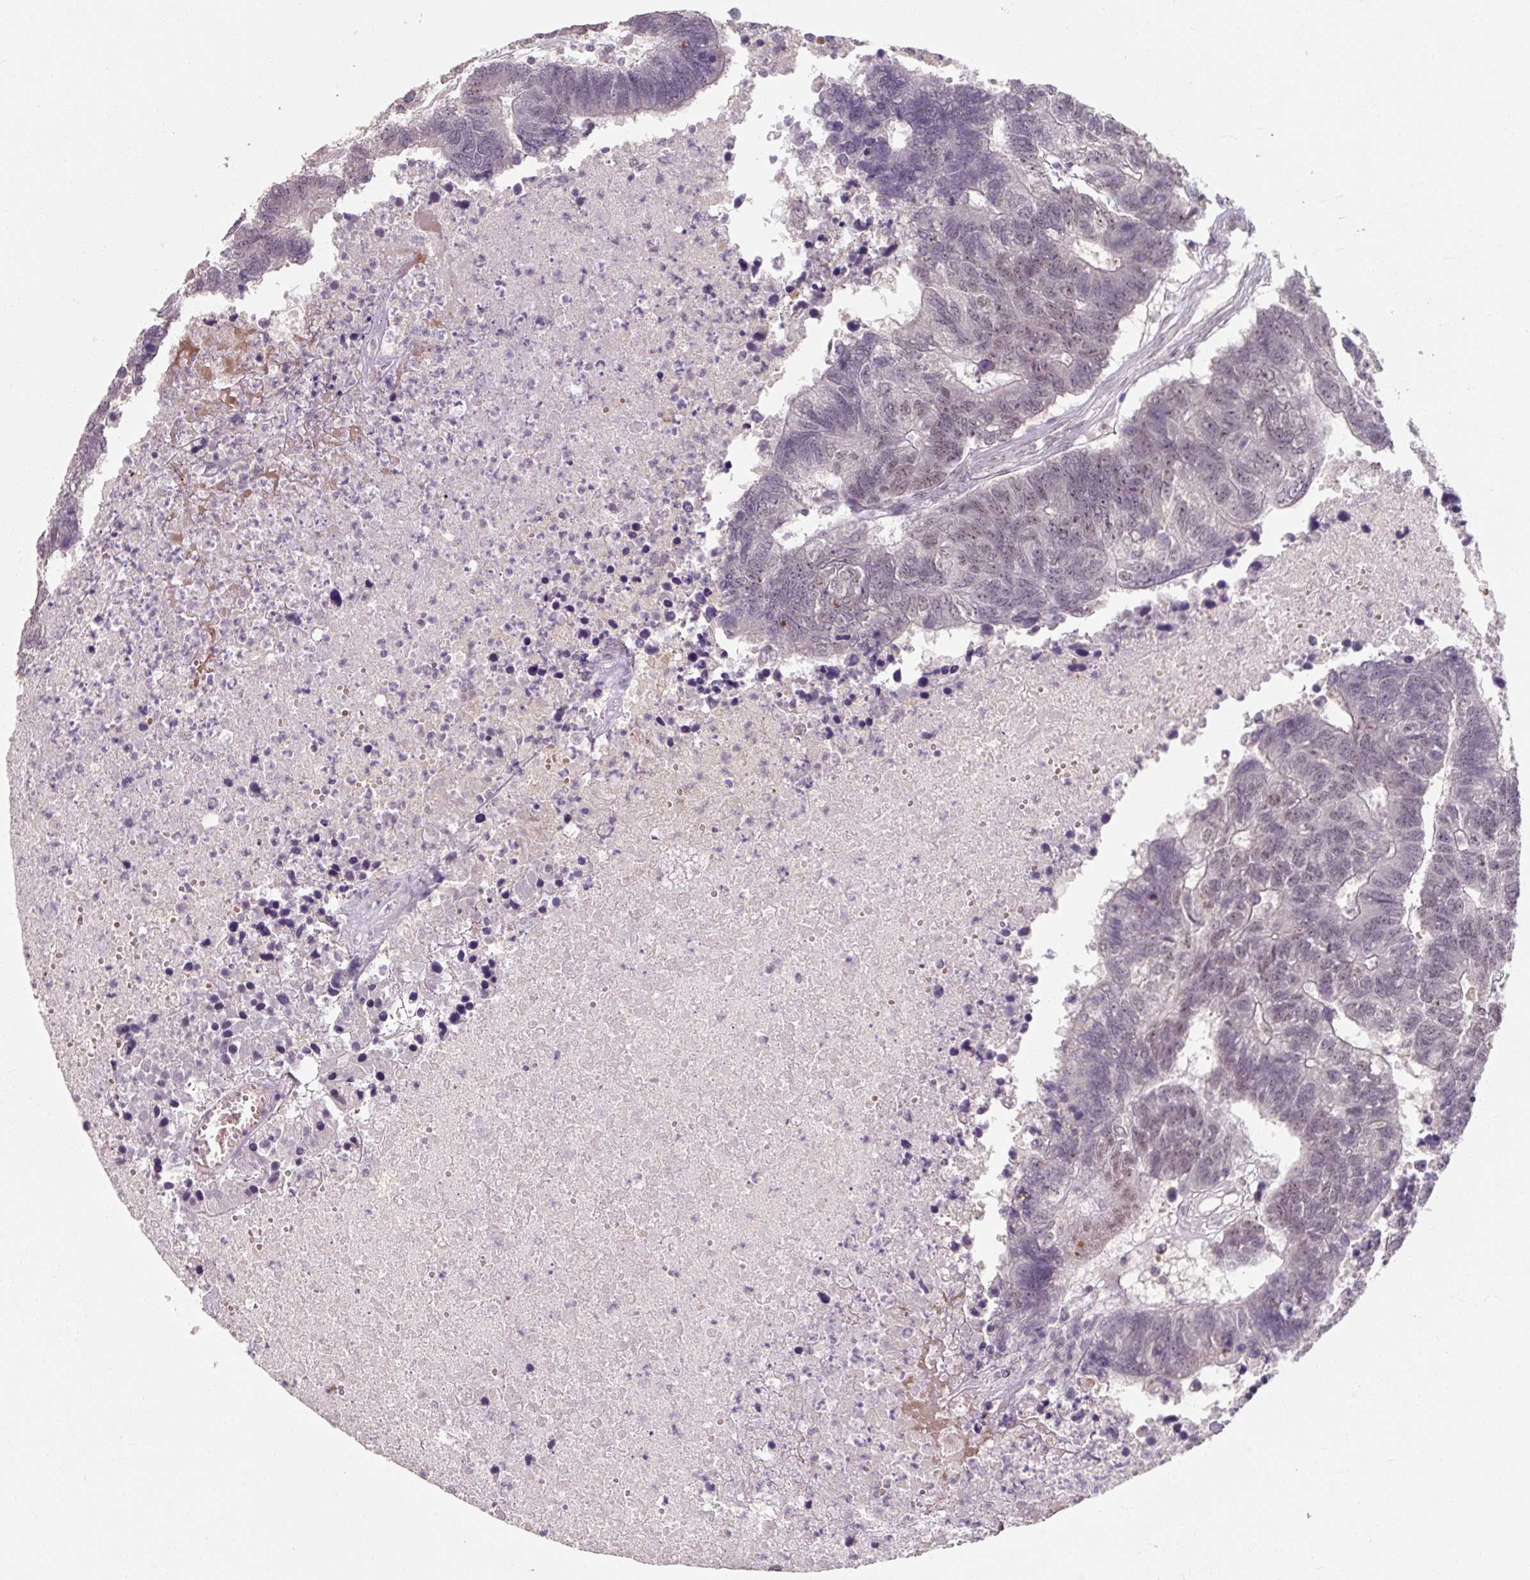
{"staining": {"intensity": "moderate", "quantity": "<25%", "location": "nuclear"}, "tissue": "colorectal cancer", "cell_type": "Tumor cells", "image_type": "cancer", "snomed": [{"axis": "morphology", "description": "Adenocarcinoma, NOS"}, {"axis": "topography", "description": "Colon"}], "caption": "IHC photomicrograph of neoplastic tissue: colorectal adenocarcinoma stained using immunohistochemistry (IHC) displays low levels of moderate protein expression localized specifically in the nuclear of tumor cells, appearing as a nuclear brown color.", "gene": "ZFTRAF1", "patient": {"sex": "female", "age": 48}}